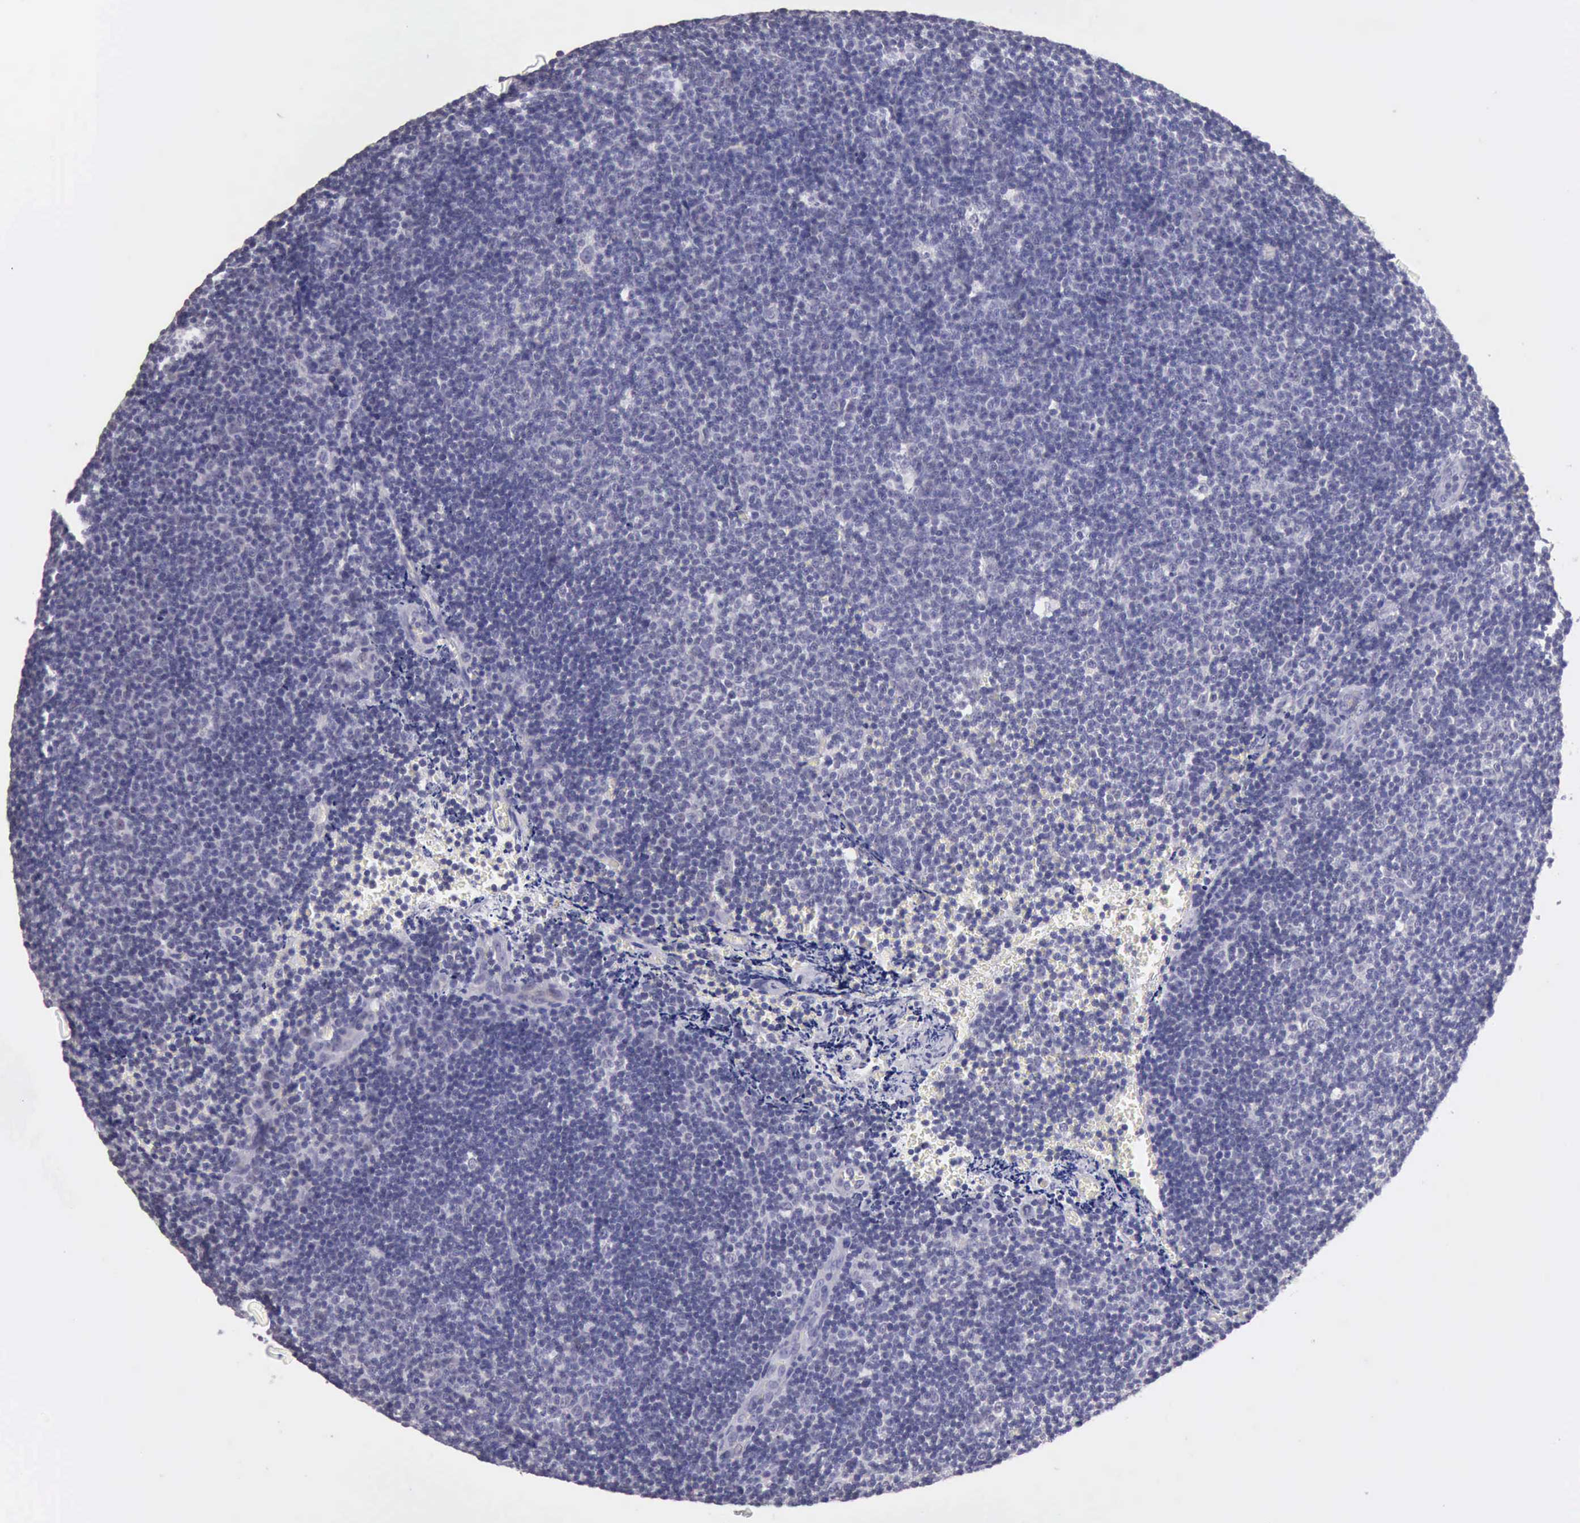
{"staining": {"intensity": "negative", "quantity": "none", "location": "none"}, "tissue": "lymphoma", "cell_type": "Tumor cells", "image_type": "cancer", "snomed": [{"axis": "morphology", "description": "Malignant lymphoma, non-Hodgkin's type, Low grade"}, {"axis": "topography", "description": "Lymph node"}], "caption": "IHC image of human lymphoma stained for a protein (brown), which shows no expression in tumor cells.", "gene": "KCND1", "patient": {"sex": "male", "age": 49}}